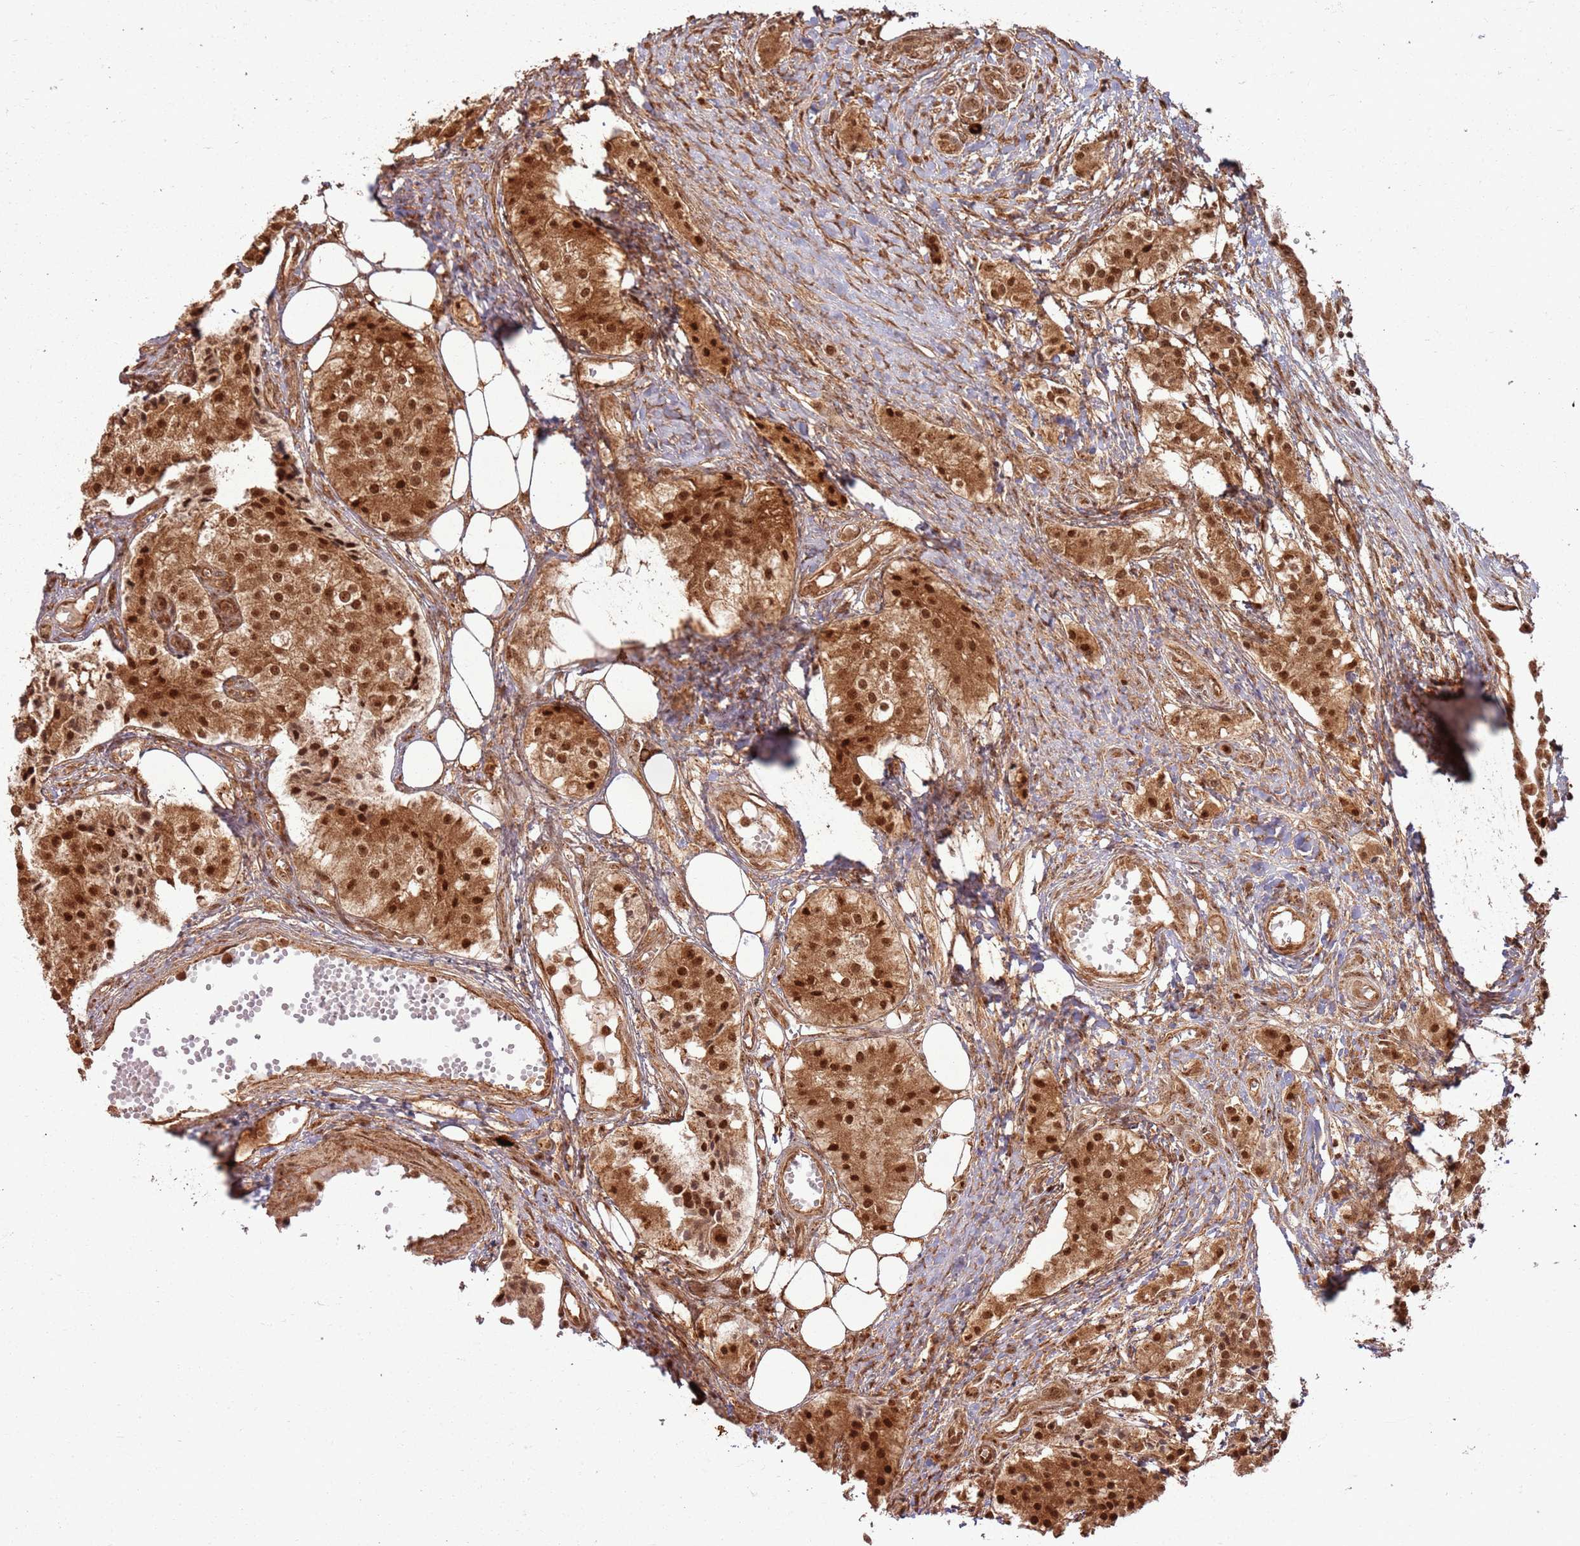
{"staining": {"intensity": "strong", "quantity": ">75%", "location": "cytoplasmic/membranous,nuclear"}, "tissue": "carcinoid", "cell_type": "Tumor cells", "image_type": "cancer", "snomed": [{"axis": "morphology", "description": "Carcinoid, malignant, NOS"}, {"axis": "topography", "description": "Colon"}], "caption": "High-magnification brightfield microscopy of carcinoid stained with DAB (3,3'-diaminobenzidine) (brown) and counterstained with hematoxylin (blue). tumor cells exhibit strong cytoplasmic/membranous and nuclear expression is identified in about>75% of cells. (IHC, brightfield microscopy, high magnification).", "gene": "TBC1D13", "patient": {"sex": "female", "age": 52}}